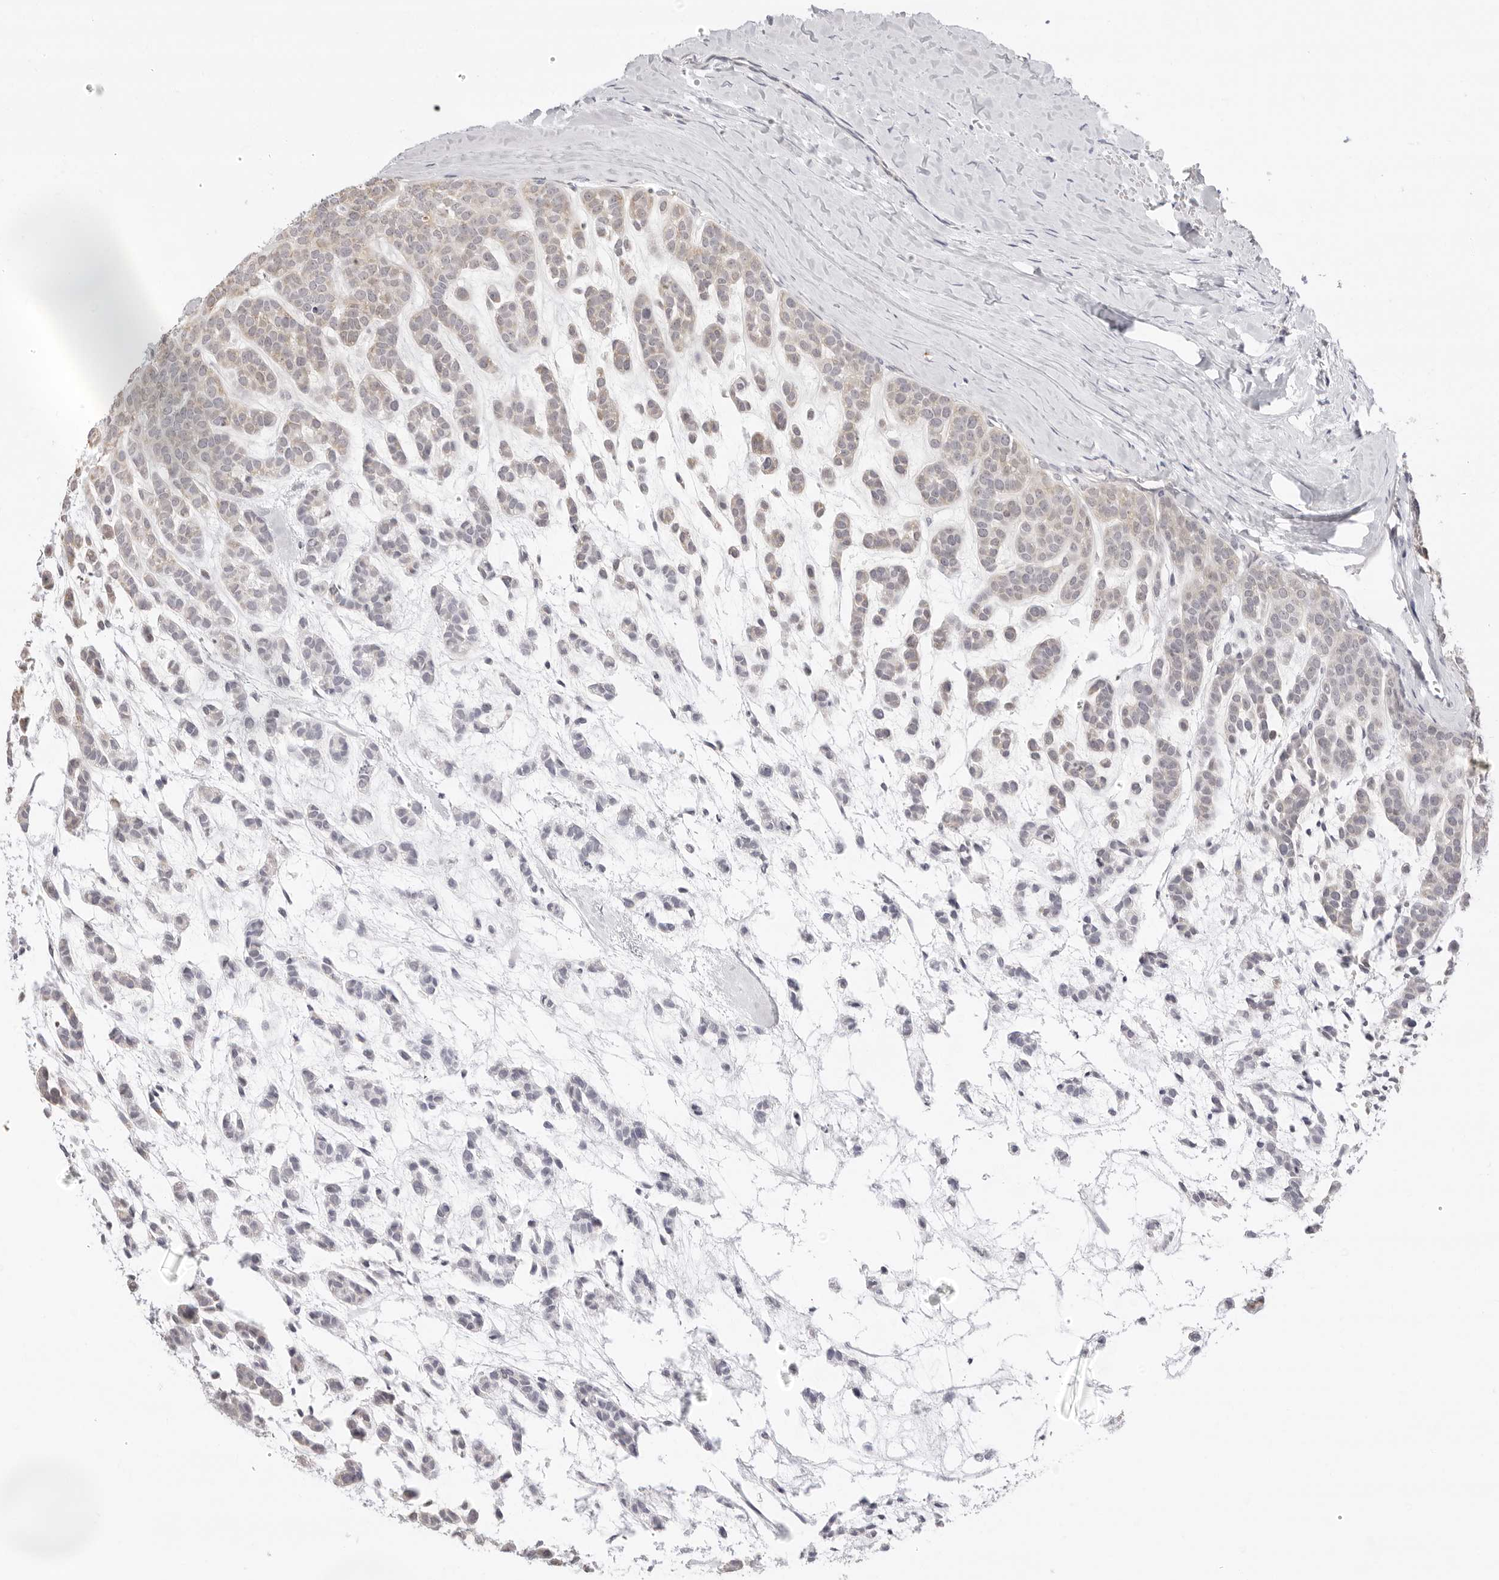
{"staining": {"intensity": "weak", "quantity": "25%-75%", "location": "cytoplasmic/membranous"}, "tissue": "head and neck cancer", "cell_type": "Tumor cells", "image_type": "cancer", "snomed": [{"axis": "morphology", "description": "Adenocarcinoma, NOS"}, {"axis": "morphology", "description": "Adenoma, NOS"}, {"axis": "topography", "description": "Head-Neck"}], "caption": "IHC staining of adenoma (head and neck), which exhibits low levels of weak cytoplasmic/membranous expression in about 25%-75% of tumor cells indicating weak cytoplasmic/membranous protein positivity. The staining was performed using DAB (brown) for protein detection and nuclei were counterstained in hematoxylin (blue).", "gene": "FDPS", "patient": {"sex": "female", "age": 55}}